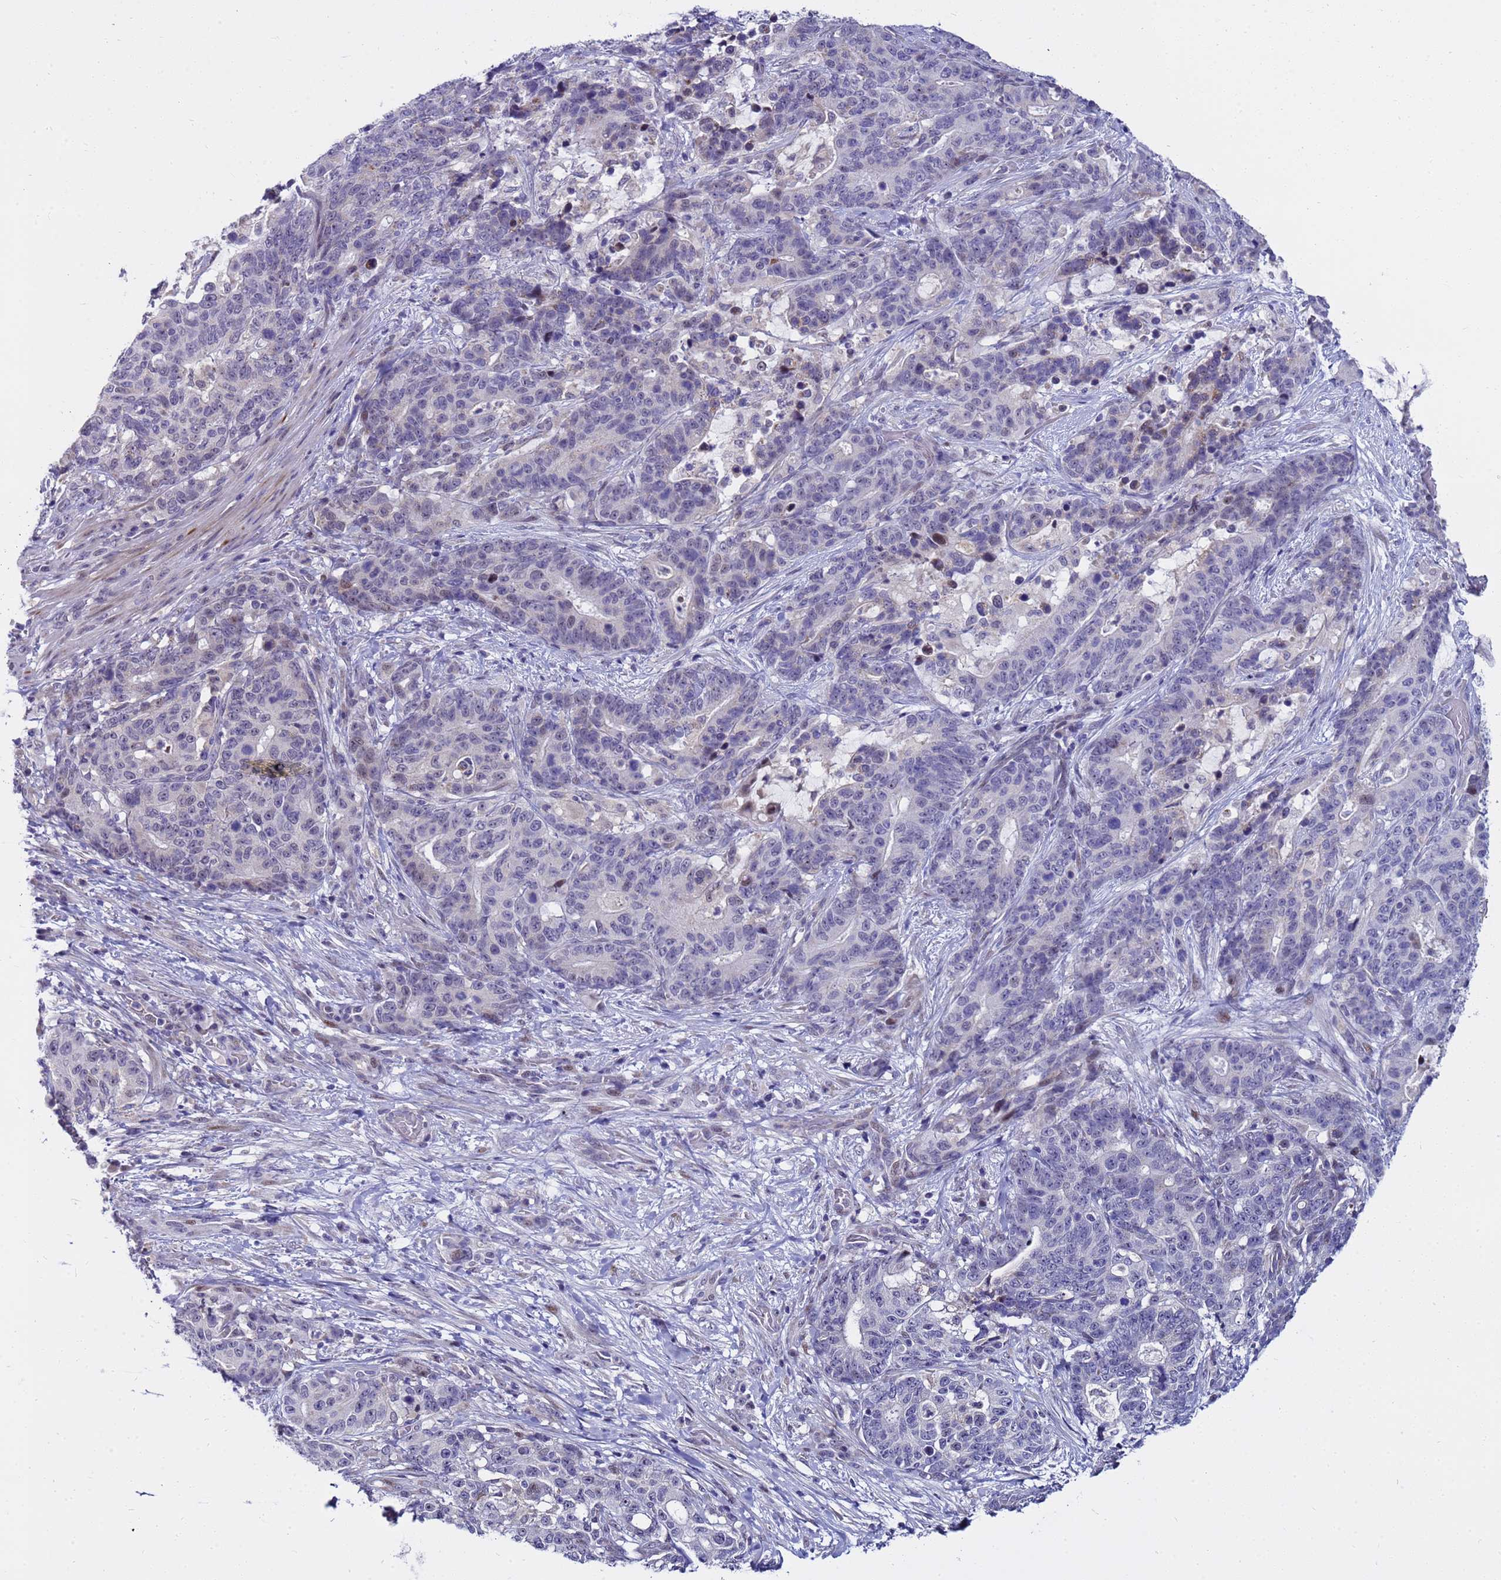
{"staining": {"intensity": "weak", "quantity": "<25%", "location": "nuclear"}, "tissue": "stomach cancer", "cell_type": "Tumor cells", "image_type": "cancer", "snomed": [{"axis": "morphology", "description": "Normal tissue, NOS"}, {"axis": "morphology", "description": "Adenocarcinoma, NOS"}, {"axis": "topography", "description": "Stomach"}], "caption": "DAB immunohistochemical staining of stomach adenocarcinoma displays no significant positivity in tumor cells.", "gene": "LRATD1", "patient": {"sex": "female", "age": 64}}